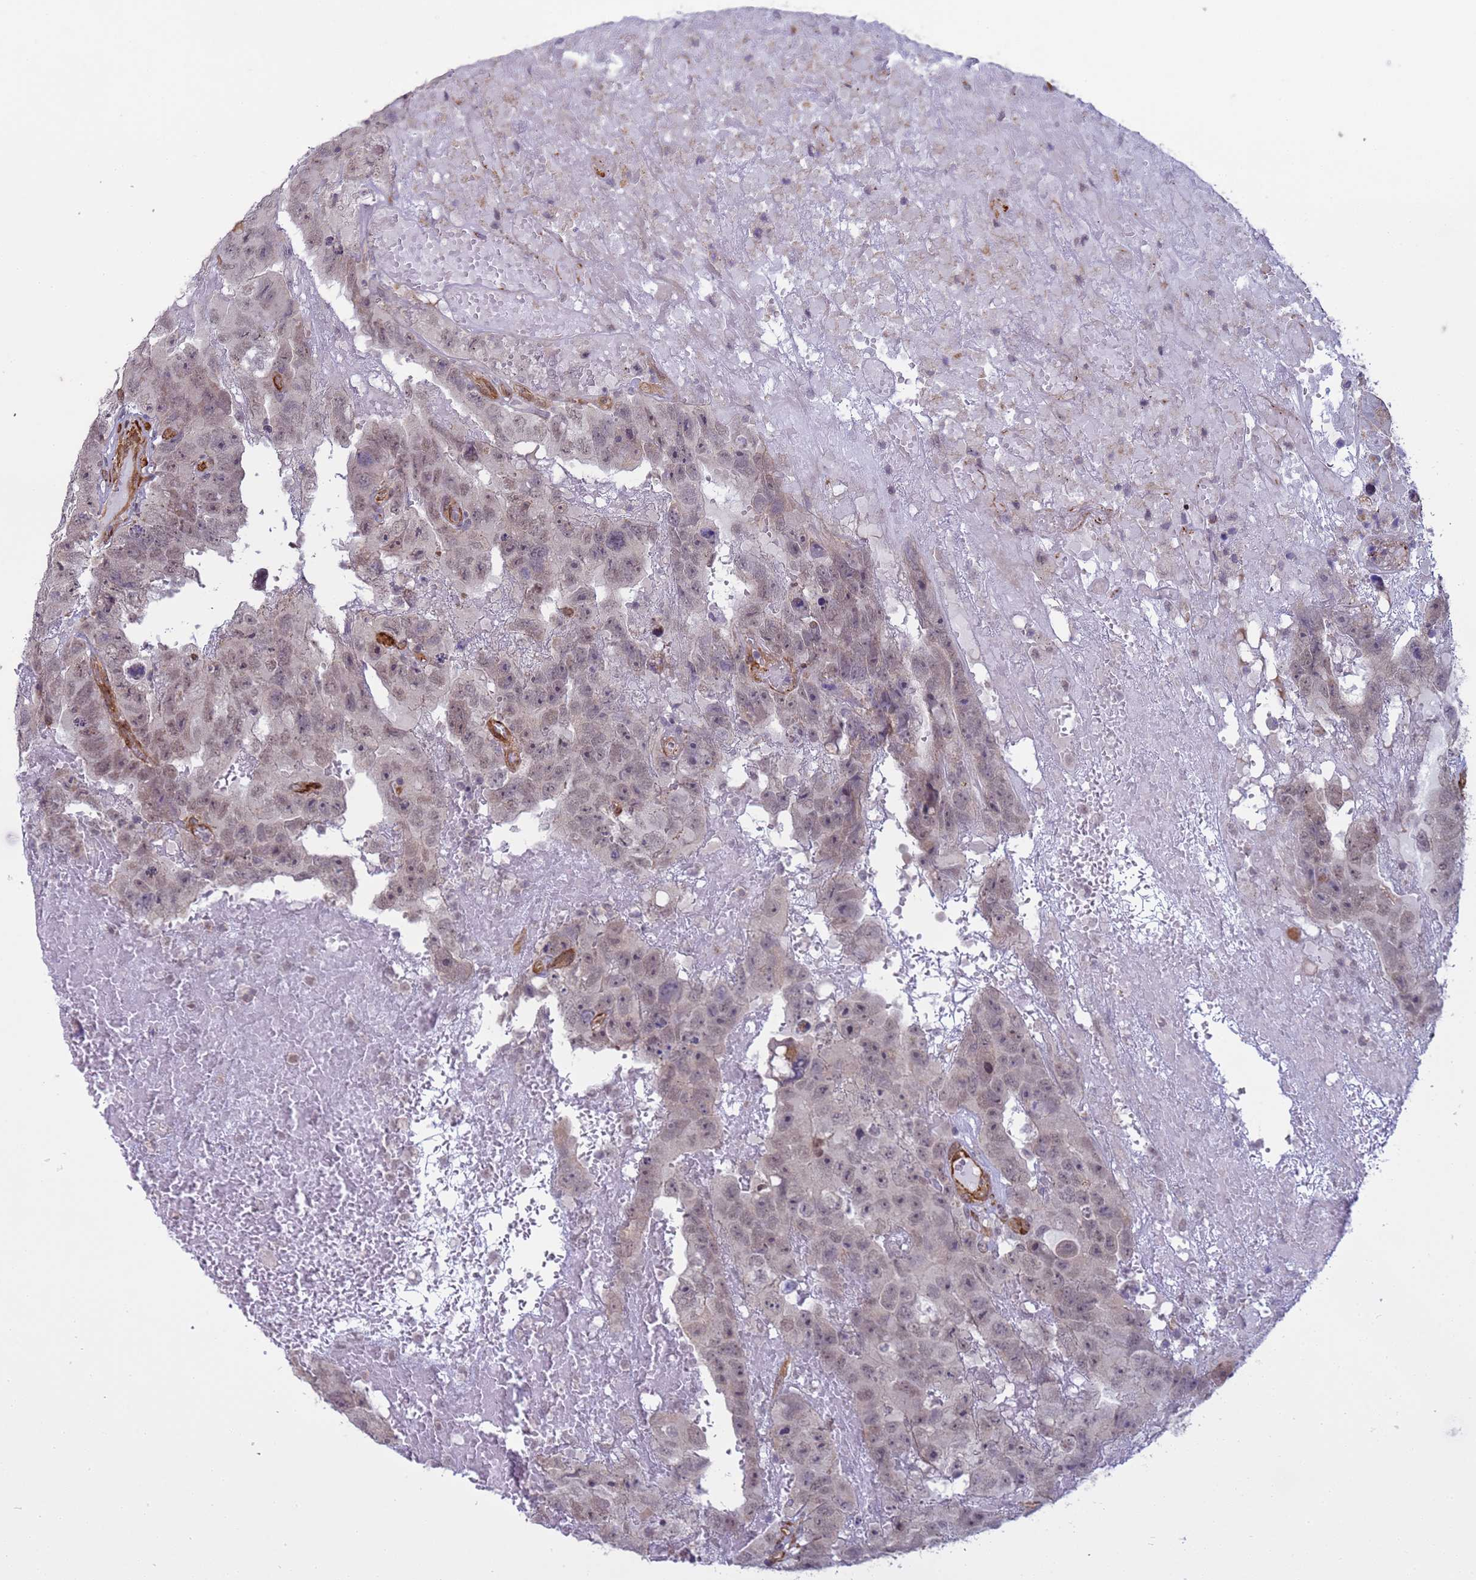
{"staining": {"intensity": "weak", "quantity": "25%-75%", "location": "nuclear"}, "tissue": "testis cancer", "cell_type": "Tumor cells", "image_type": "cancer", "snomed": [{"axis": "morphology", "description": "Carcinoma, Embryonal, NOS"}, {"axis": "topography", "description": "Testis"}], "caption": "A high-resolution photomicrograph shows IHC staining of testis embryonal carcinoma, which shows weak nuclear positivity in about 25%-75% of tumor cells. The staining was performed using DAB (3,3'-diaminobenzidine), with brown indicating positive protein expression. Nuclei are stained blue with hematoxylin.", "gene": "ITGB4", "patient": {"sex": "male", "age": 45}}